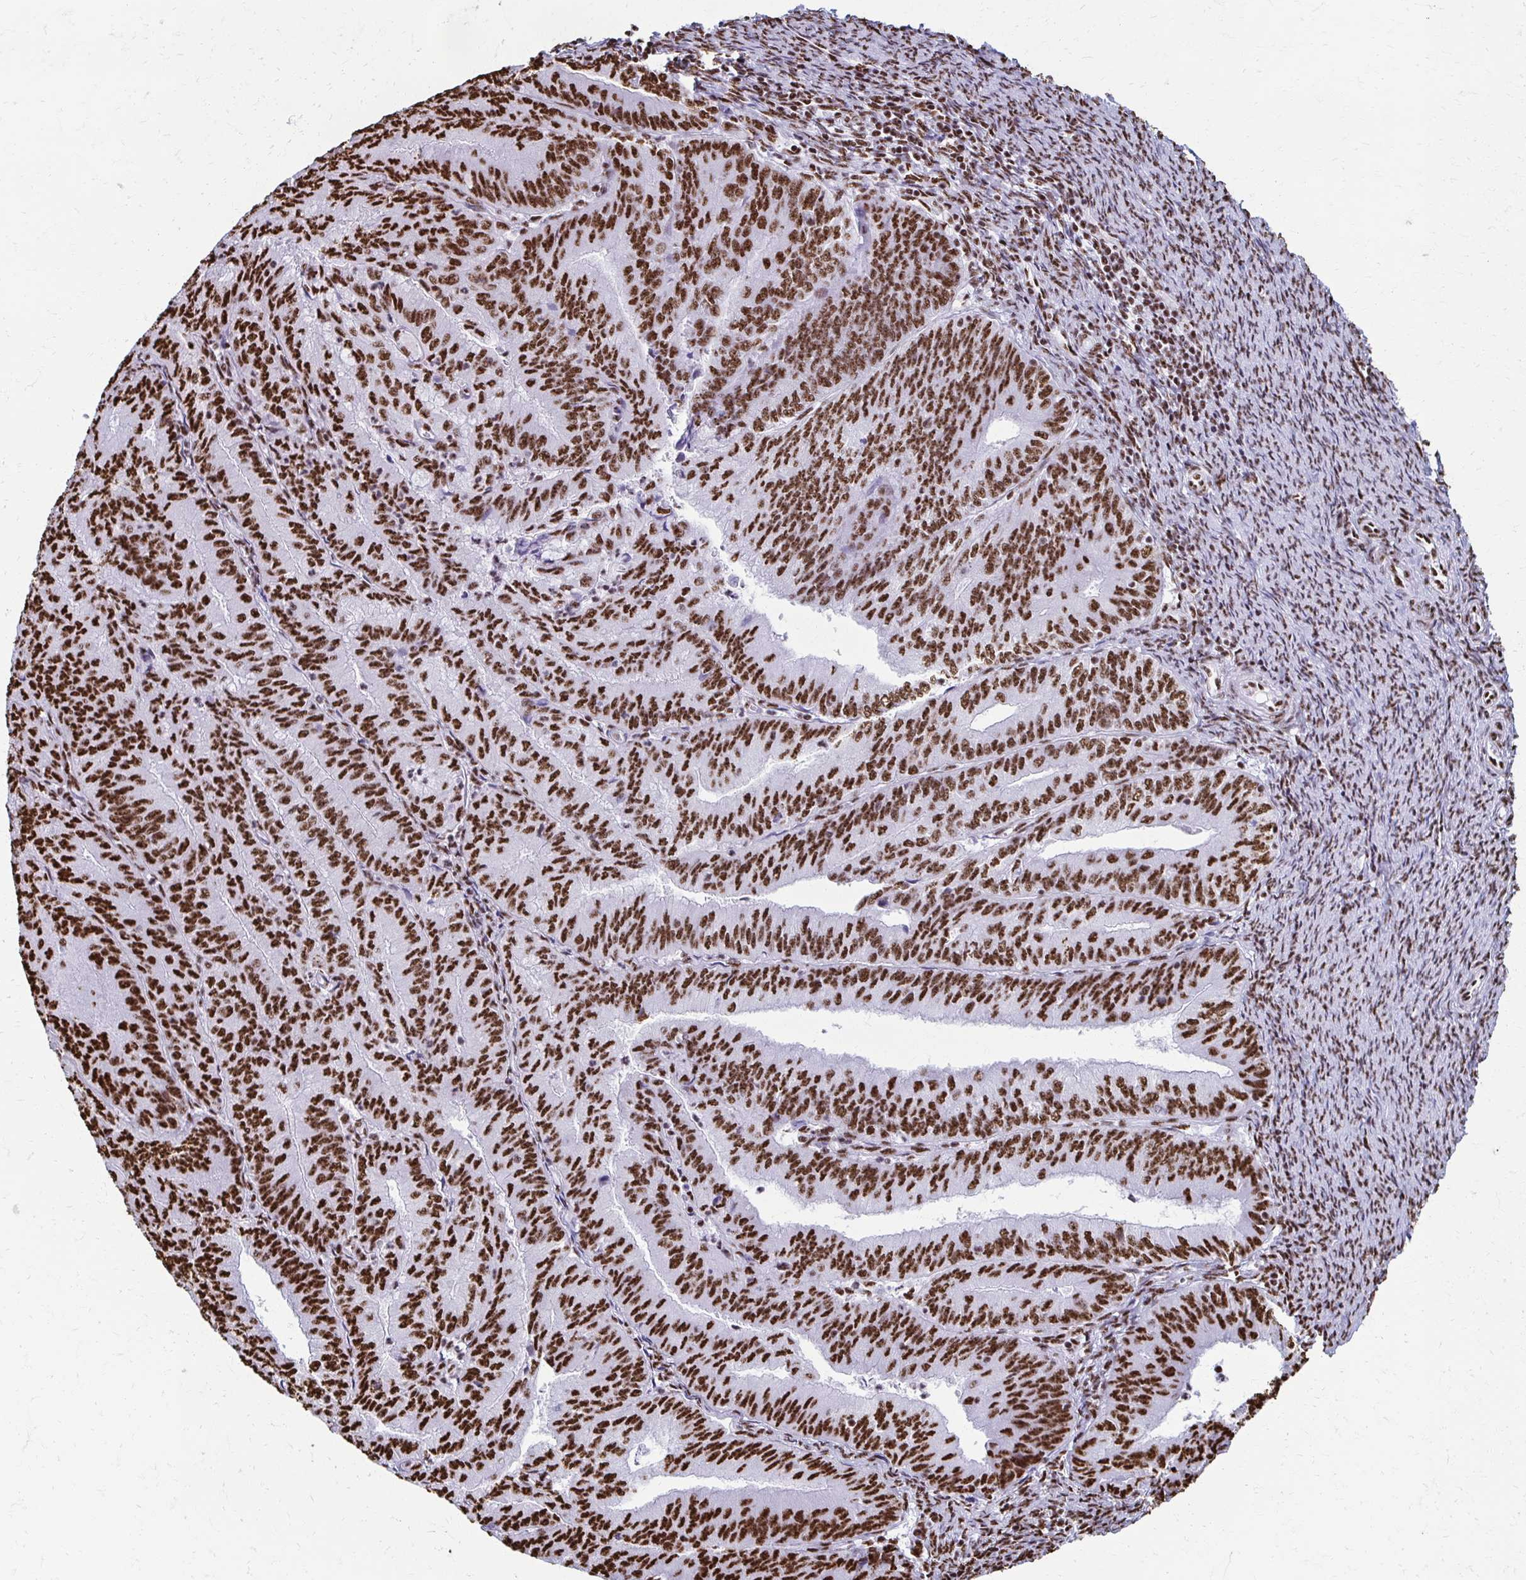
{"staining": {"intensity": "strong", "quantity": ">75%", "location": "nuclear"}, "tissue": "endometrial cancer", "cell_type": "Tumor cells", "image_type": "cancer", "snomed": [{"axis": "morphology", "description": "Adenocarcinoma, NOS"}, {"axis": "topography", "description": "Endometrium"}], "caption": "Strong nuclear expression for a protein is present in about >75% of tumor cells of adenocarcinoma (endometrial) using immunohistochemistry.", "gene": "NONO", "patient": {"sex": "female", "age": 57}}